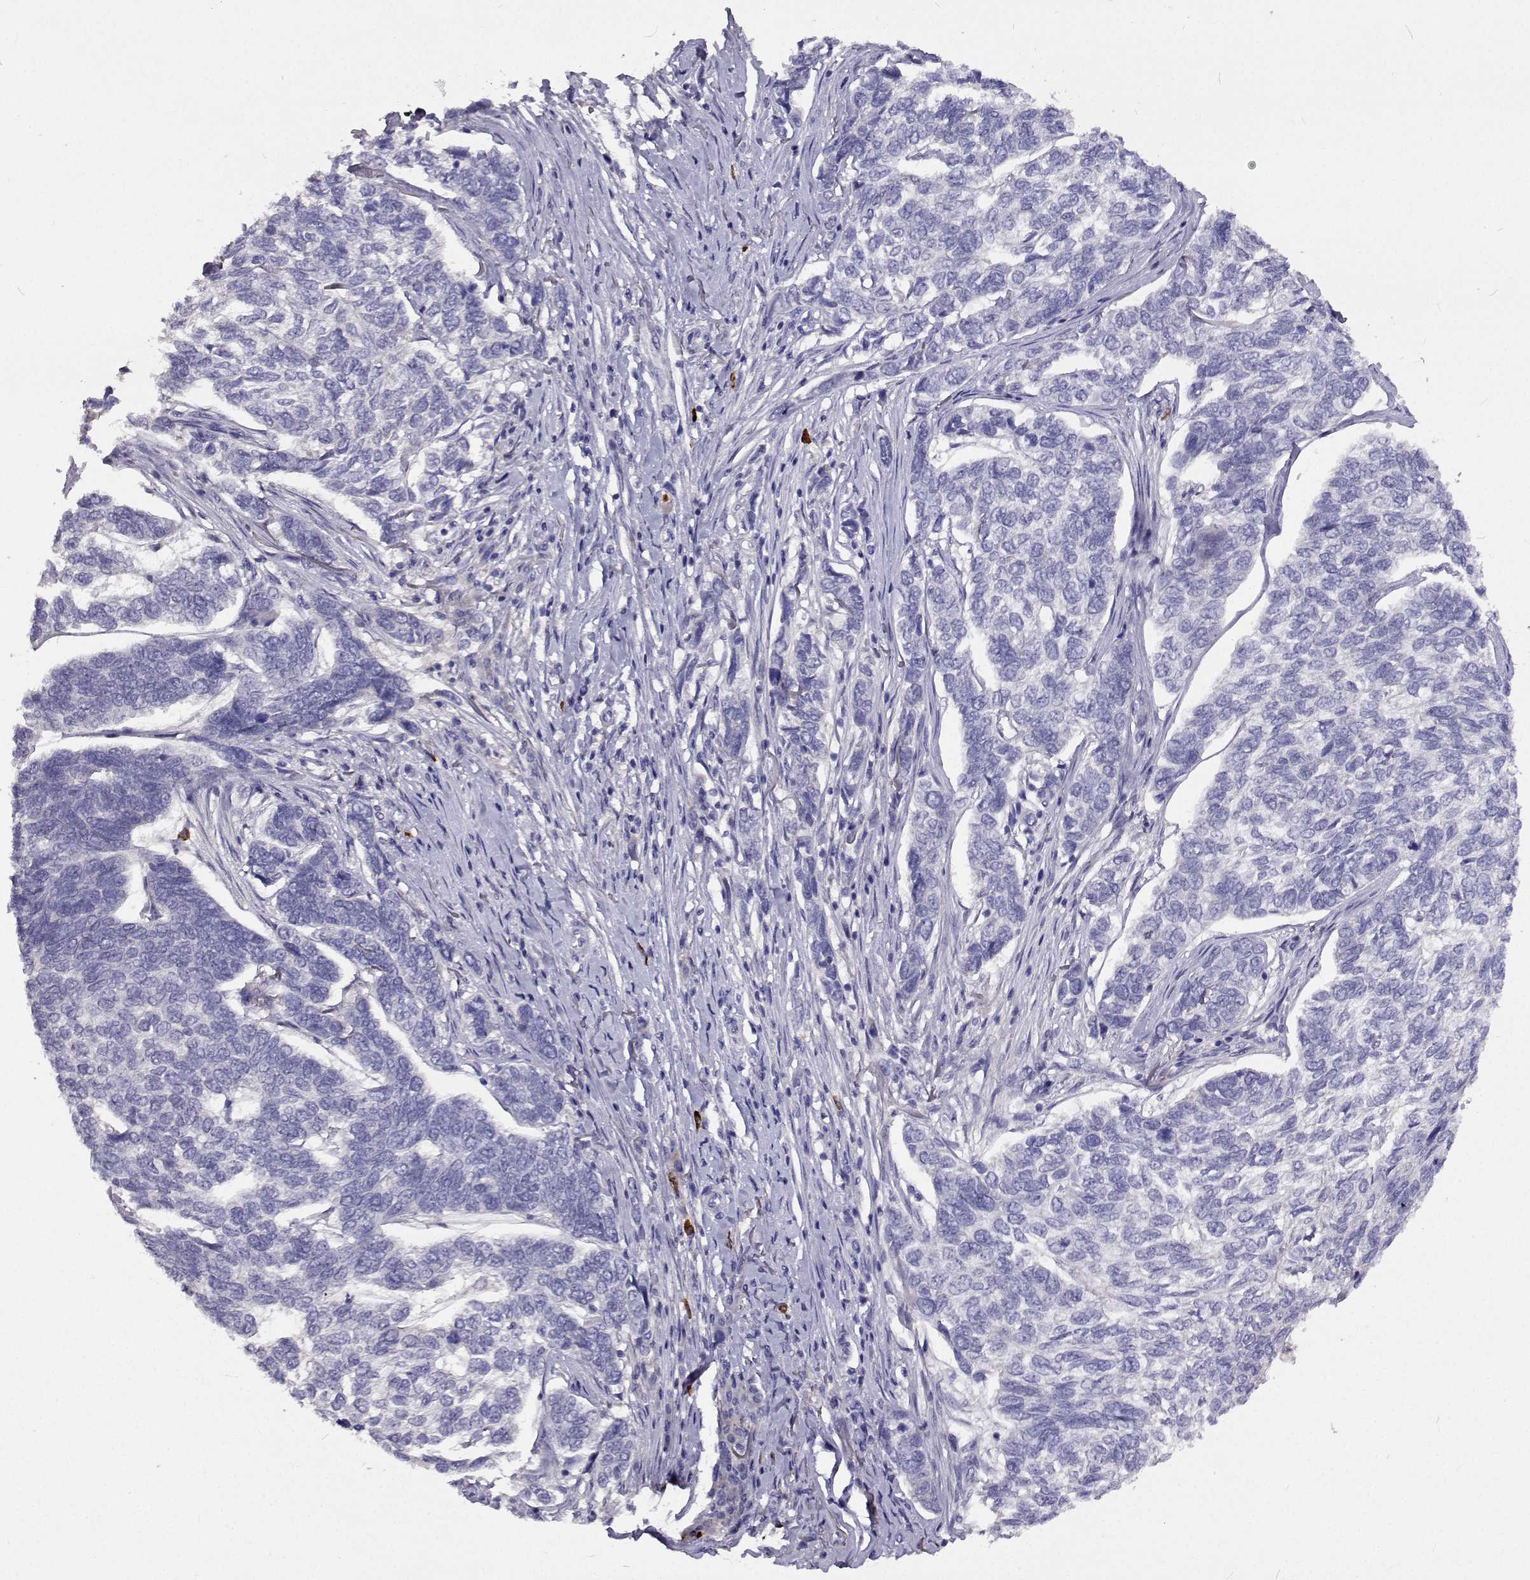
{"staining": {"intensity": "negative", "quantity": "none", "location": "none"}, "tissue": "skin cancer", "cell_type": "Tumor cells", "image_type": "cancer", "snomed": [{"axis": "morphology", "description": "Basal cell carcinoma"}, {"axis": "topography", "description": "Skin"}], "caption": "Skin cancer was stained to show a protein in brown. There is no significant expression in tumor cells.", "gene": "CFAP44", "patient": {"sex": "female", "age": 65}}